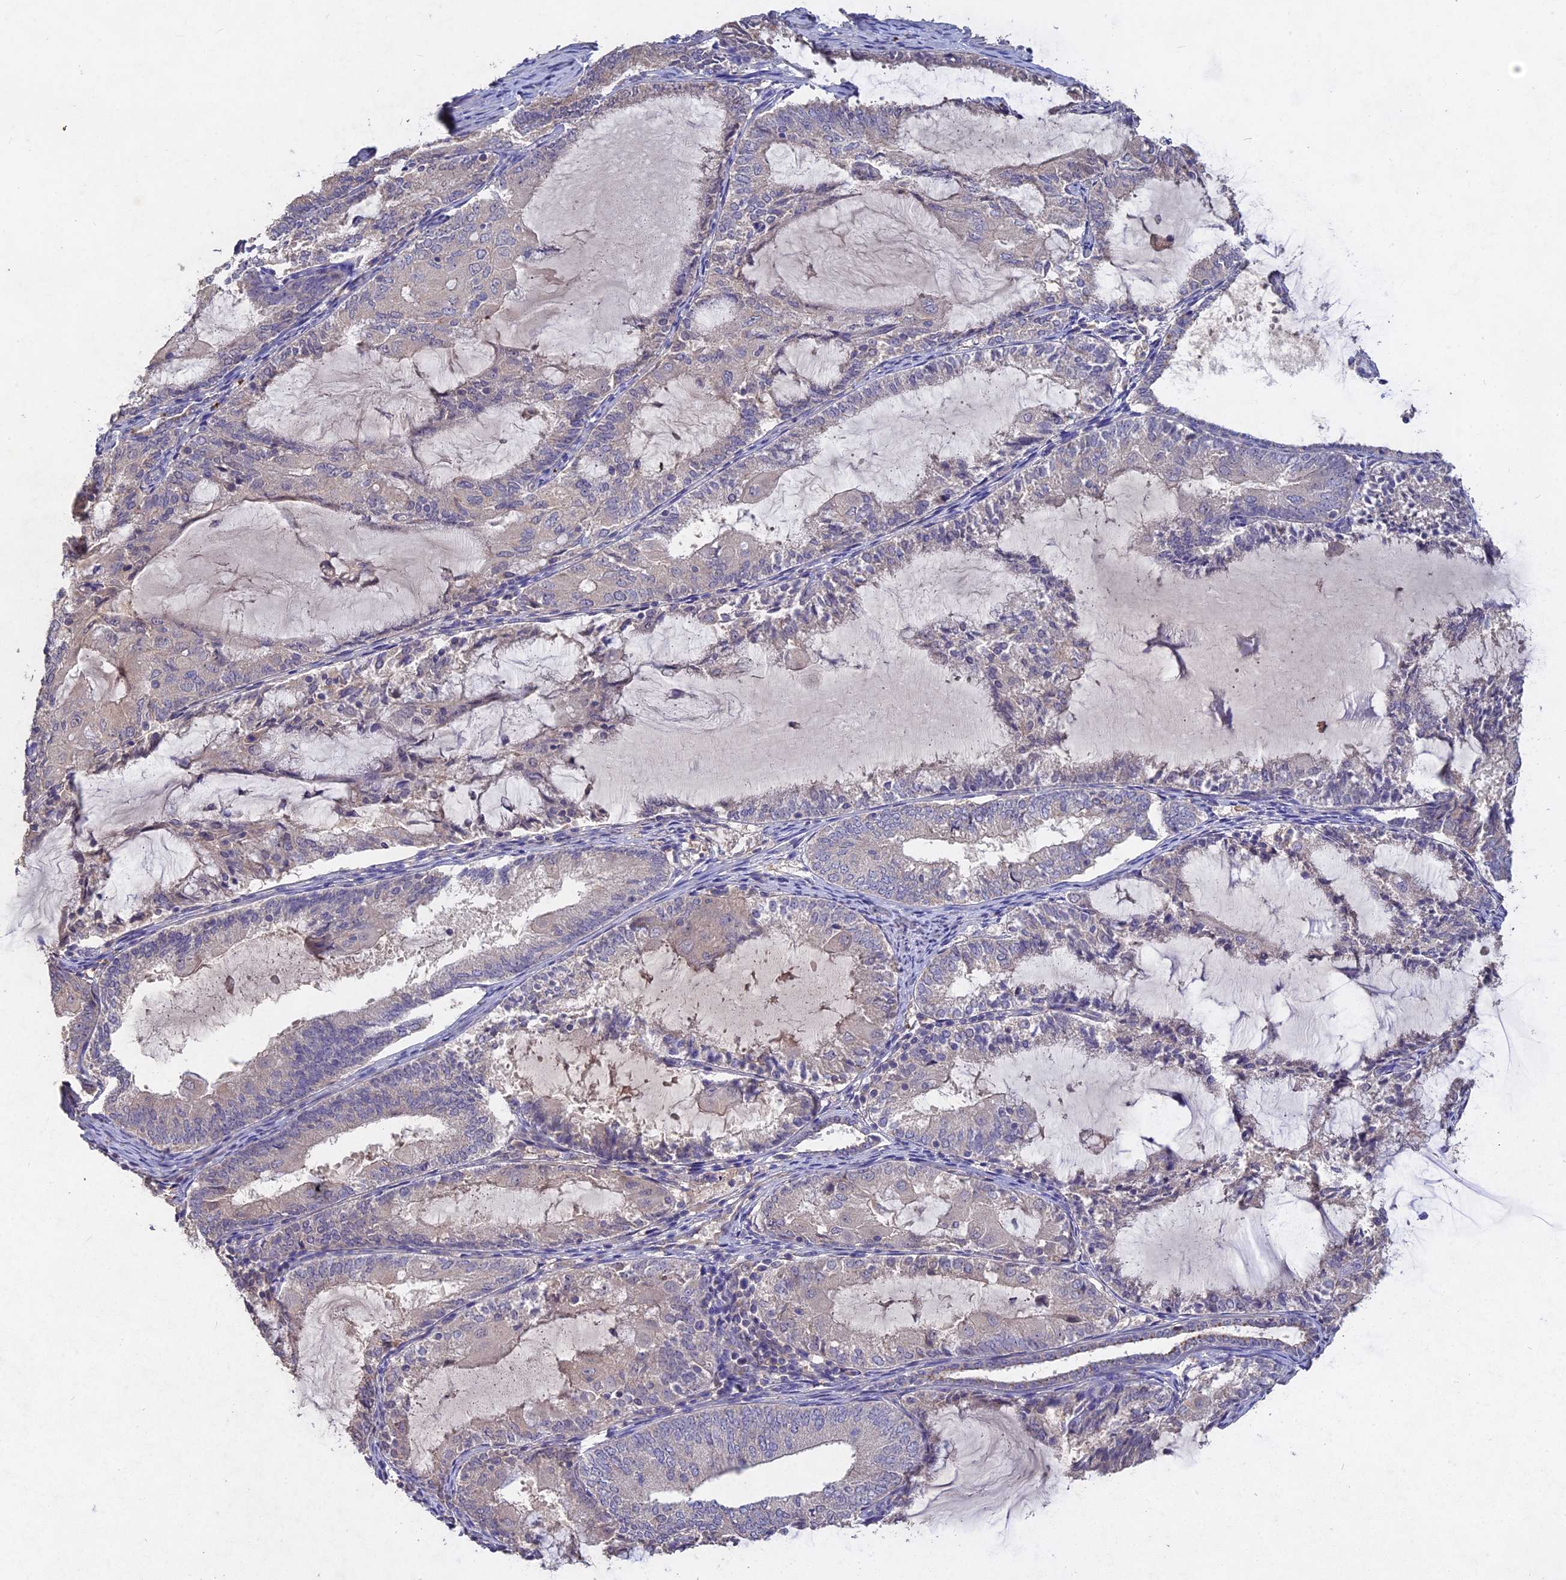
{"staining": {"intensity": "negative", "quantity": "none", "location": "none"}, "tissue": "endometrial cancer", "cell_type": "Tumor cells", "image_type": "cancer", "snomed": [{"axis": "morphology", "description": "Adenocarcinoma, NOS"}, {"axis": "topography", "description": "Endometrium"}], "caption": "High power microscopy micrograph of an IHC photomicrograph of adenocarcinoma (endometrial), revealing no significant positivity in tumor cells. (DAB IHC, high magnification).", "gene": "SLC26A4", "patient": {"sex": "female", "age": 81}}